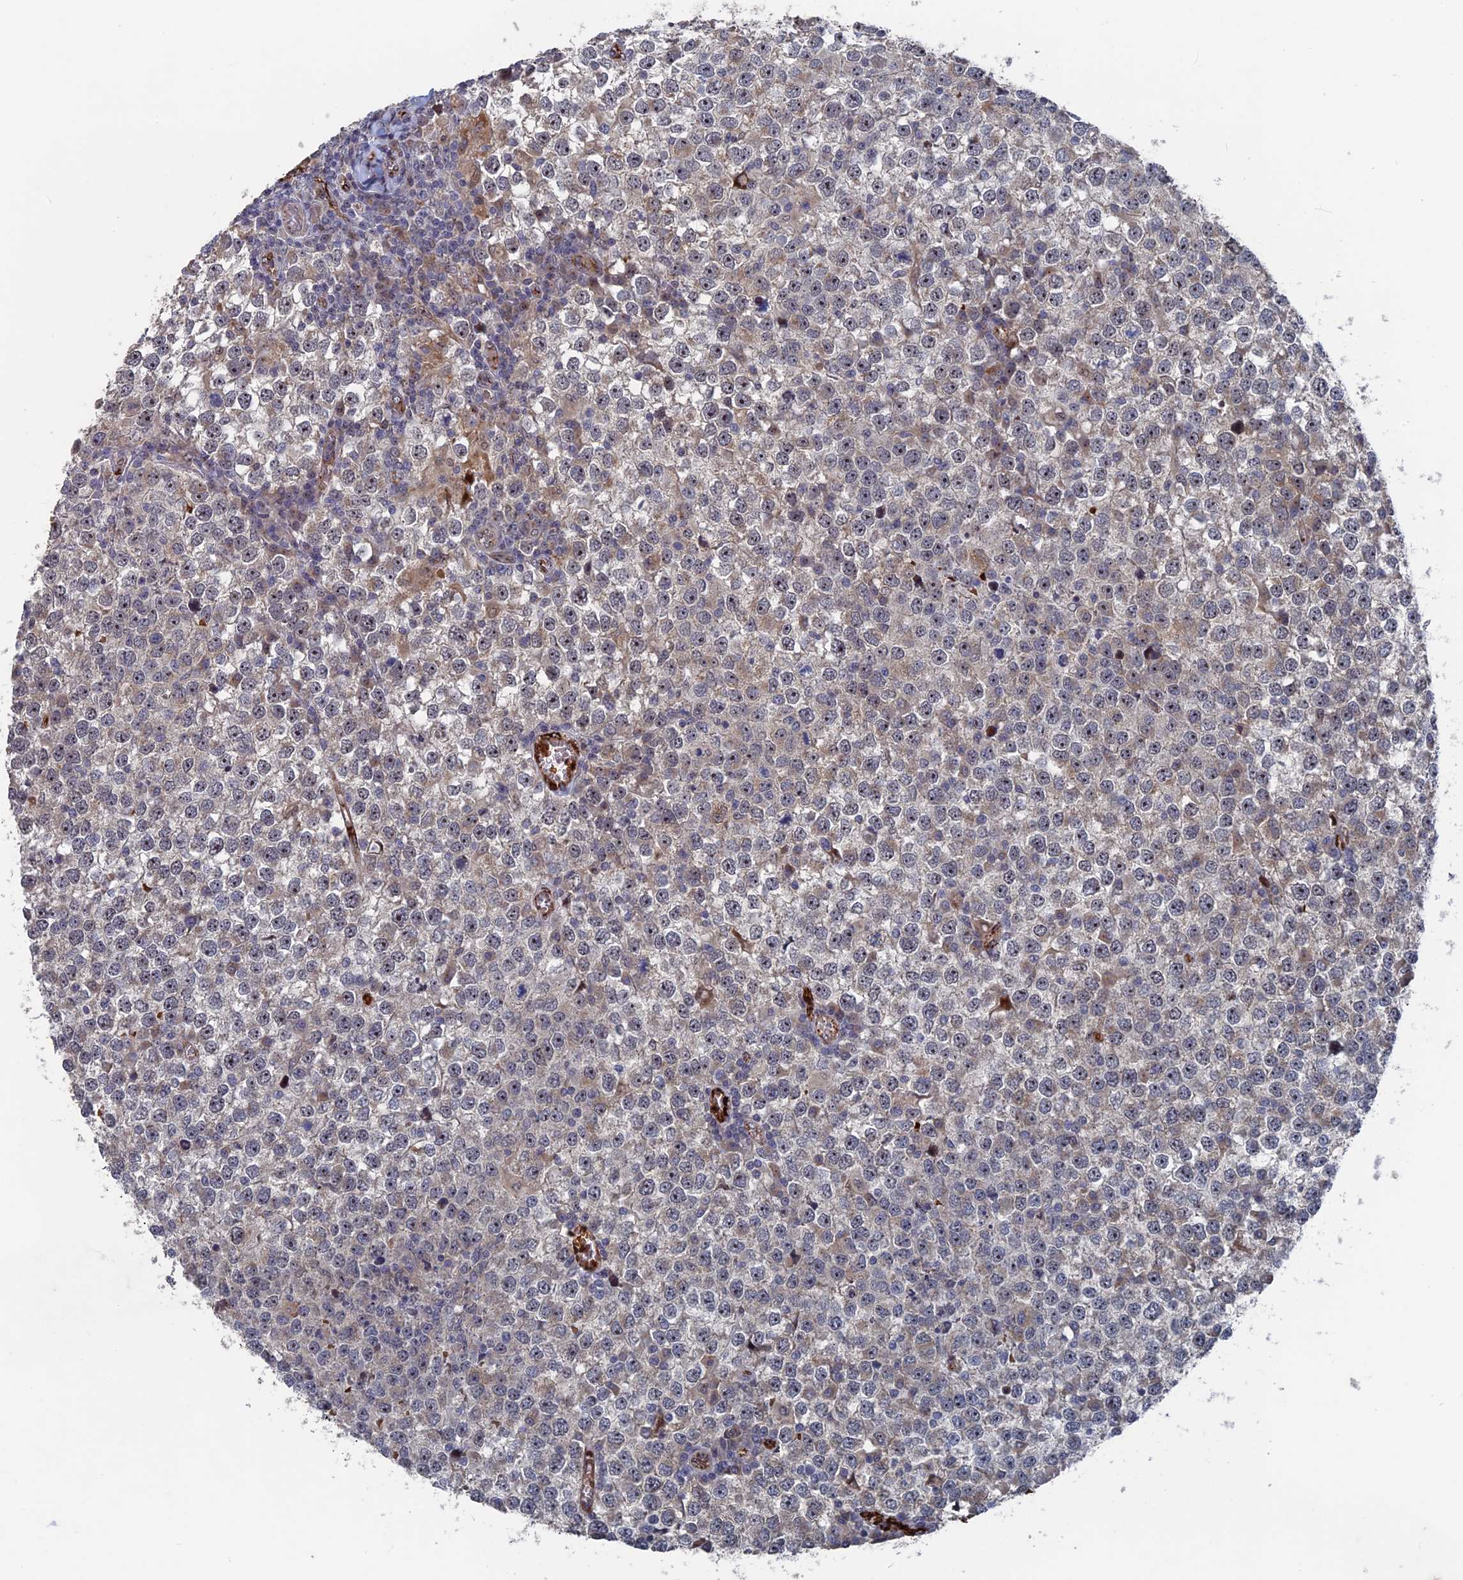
{"staining": {"intensity": "strong", "quantity": "<25%", "location": "cytoplasmic/membranous,nuclear"}, "tissue": "testis cancer", "cell_type": "Tumor cells", "image_type": "cancer", "snomed": [{"axis": "morphology", "description": "Seminoma, NOS"}, {"axis": "topography", "description": "Testis"}], "caption": "Human testis seminoma stained with a brown dye demonstrates strong cytoplasmic/membranous and nuclear positive positivity in about <25% of tumor cells.", "gene": "SH3D21", "patient": {"sex": "male", "age": 65}}